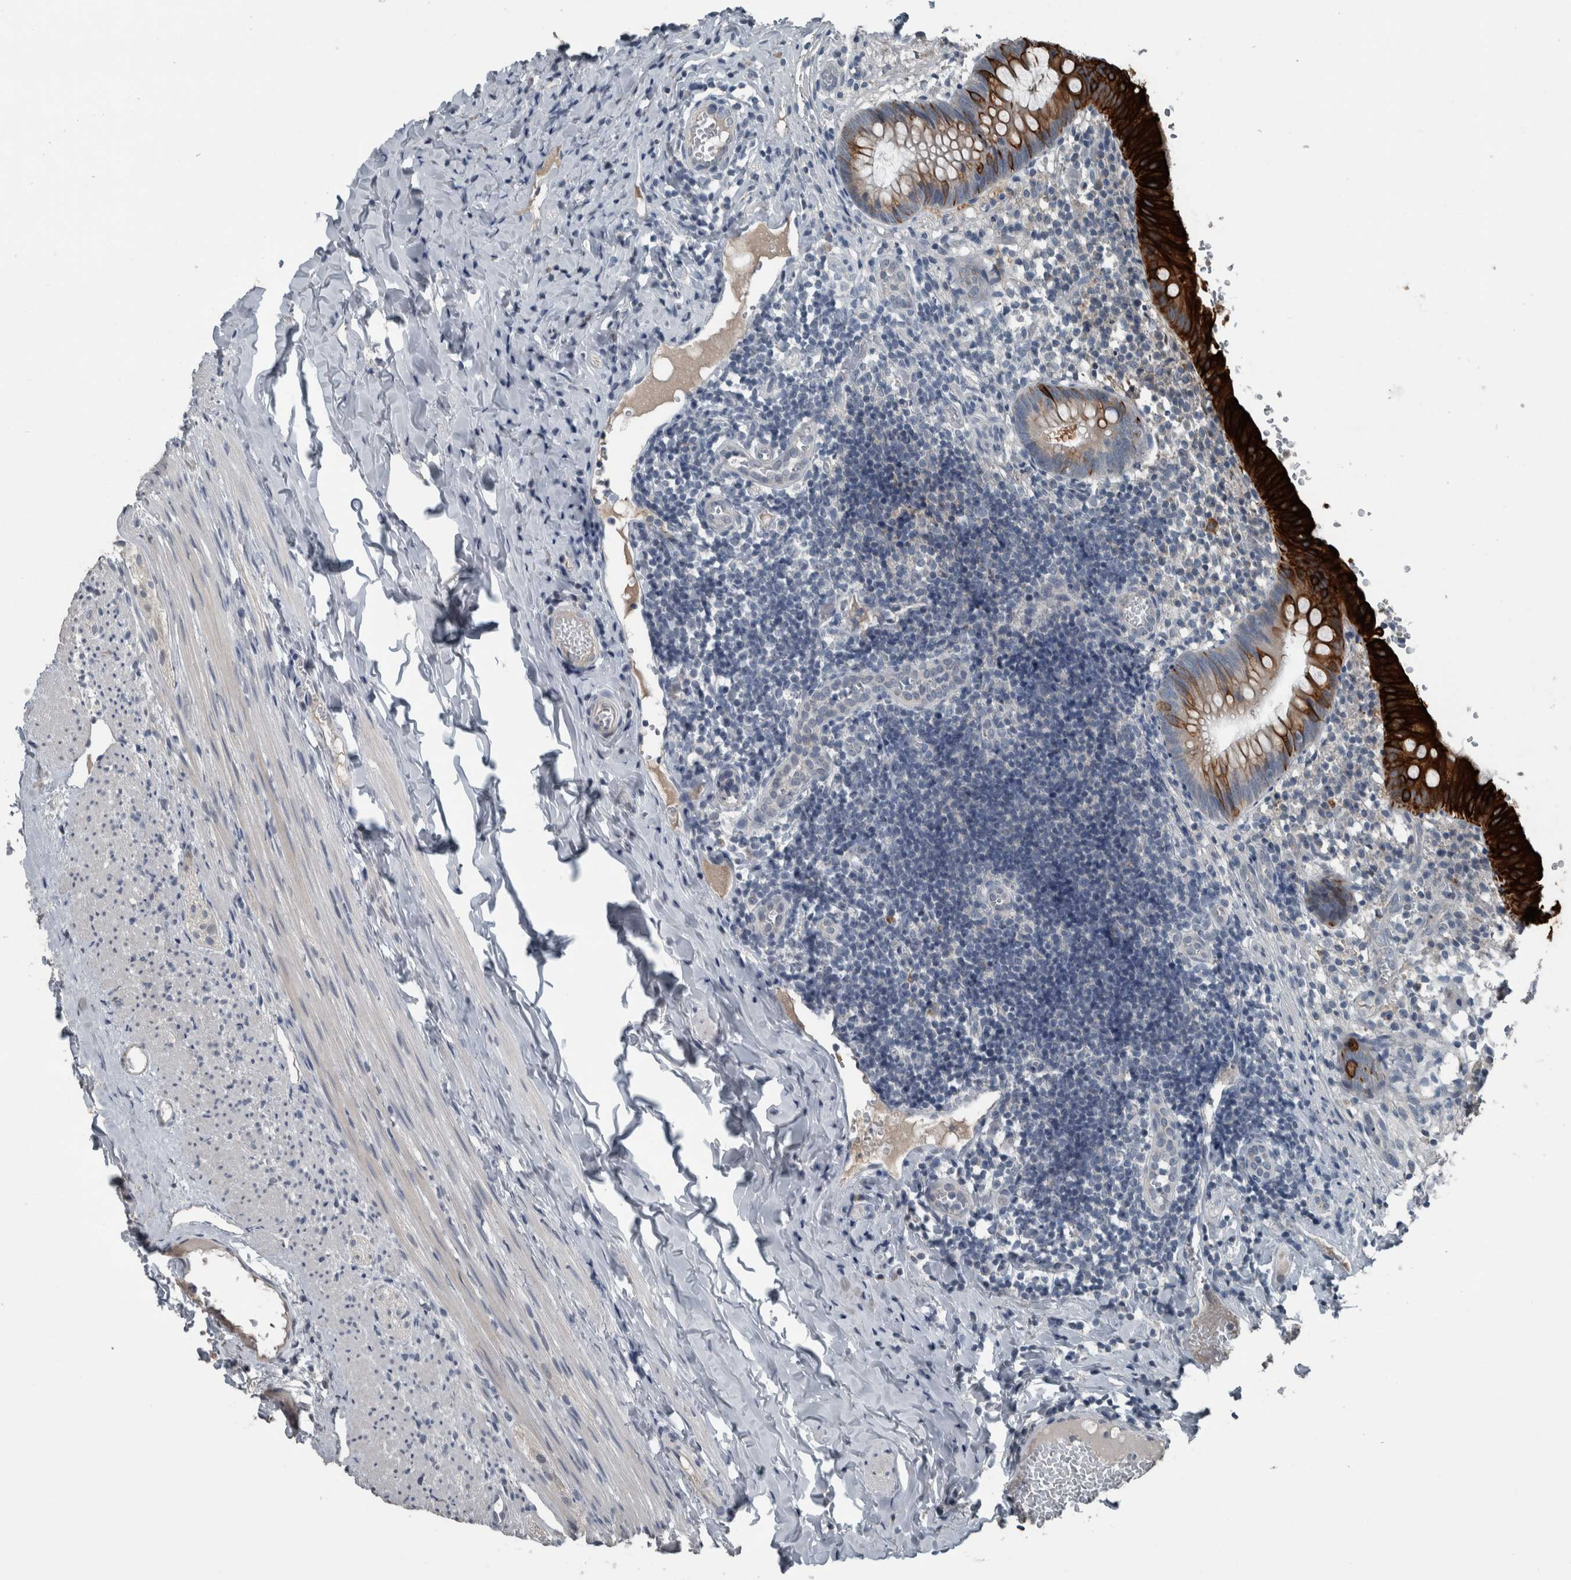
{"staining": {"intensity": "strong", "quantity": "25%-75%", "location": "cytoplasmic/membranous"}, "tissue": "appendix", "cell_type": "Glandular cells", "image_type": "normal", "snomed": [{"axis": "morphology", "description": "Normal tissue, NOS"}, {"axis": "topography", "description": "Appendix"}], "caption": "Immunohistochemistry of unremarkable human appendix demonstrates high levels of strong cytoplasmic/membranous staining in approximately 25%-75% of glandular cells.", "gene": "KRT20", "patient": {"sex": "male", "age": 8}}